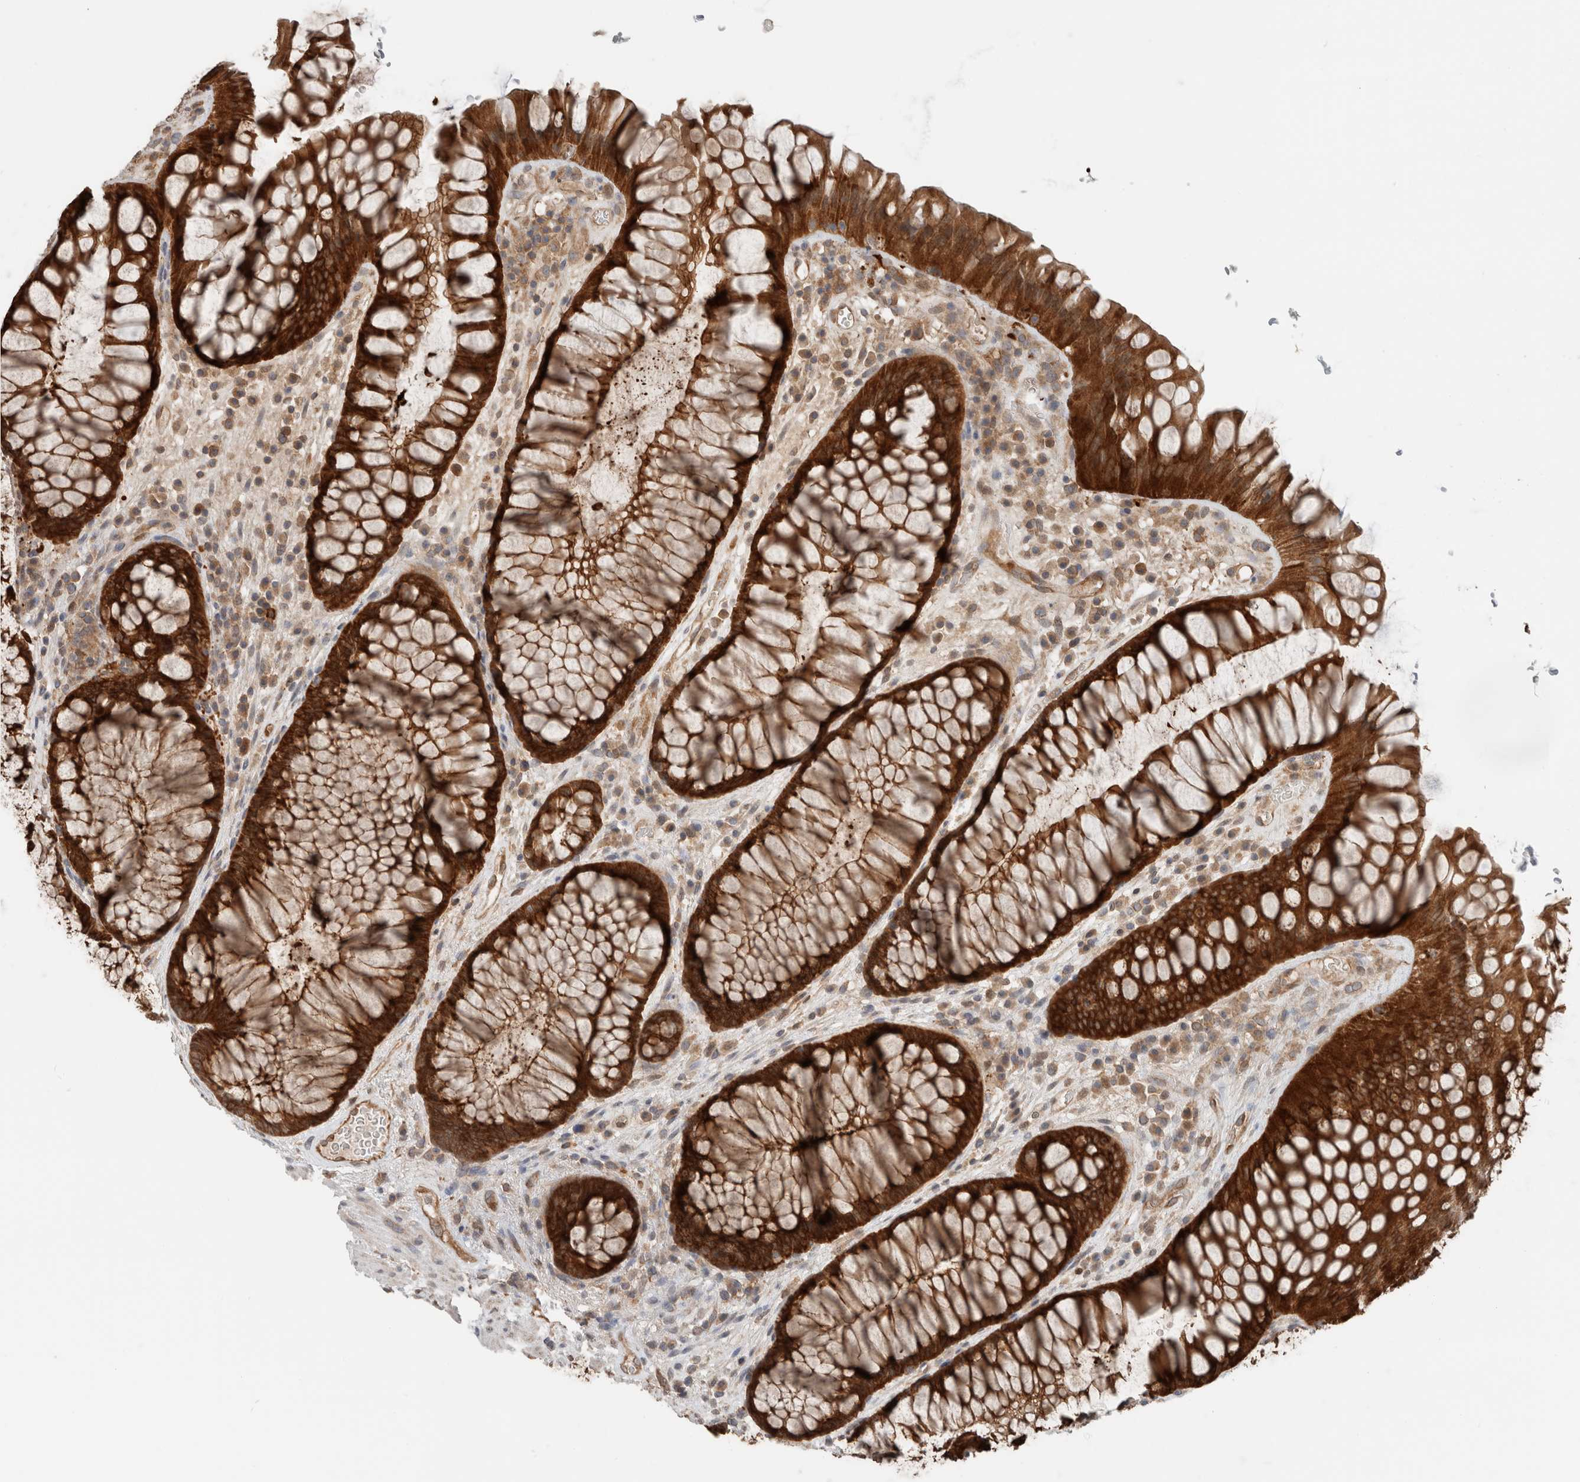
{"staining": {"intensity": "strong", "quantity": ">75%", "location": "cytoplasmic/membranous"}, "tissue": "rectum", "cell_type": "Glandular cells", "image_type": "normal", "snomed": [{"axis": "morphology", "description": "Normal tissue, NOS"}, {"axis": "topography", "description": "Rectum"}], "caption": "Immunohistochemical staining of unremarkable human rectum exhibits >75% levels of strong cytoplasmic/membranous protein staining in approximately >75% of glandular cells.", "gene": "XPNPEP1", "patient": {"sex": "male", "age": 51}}